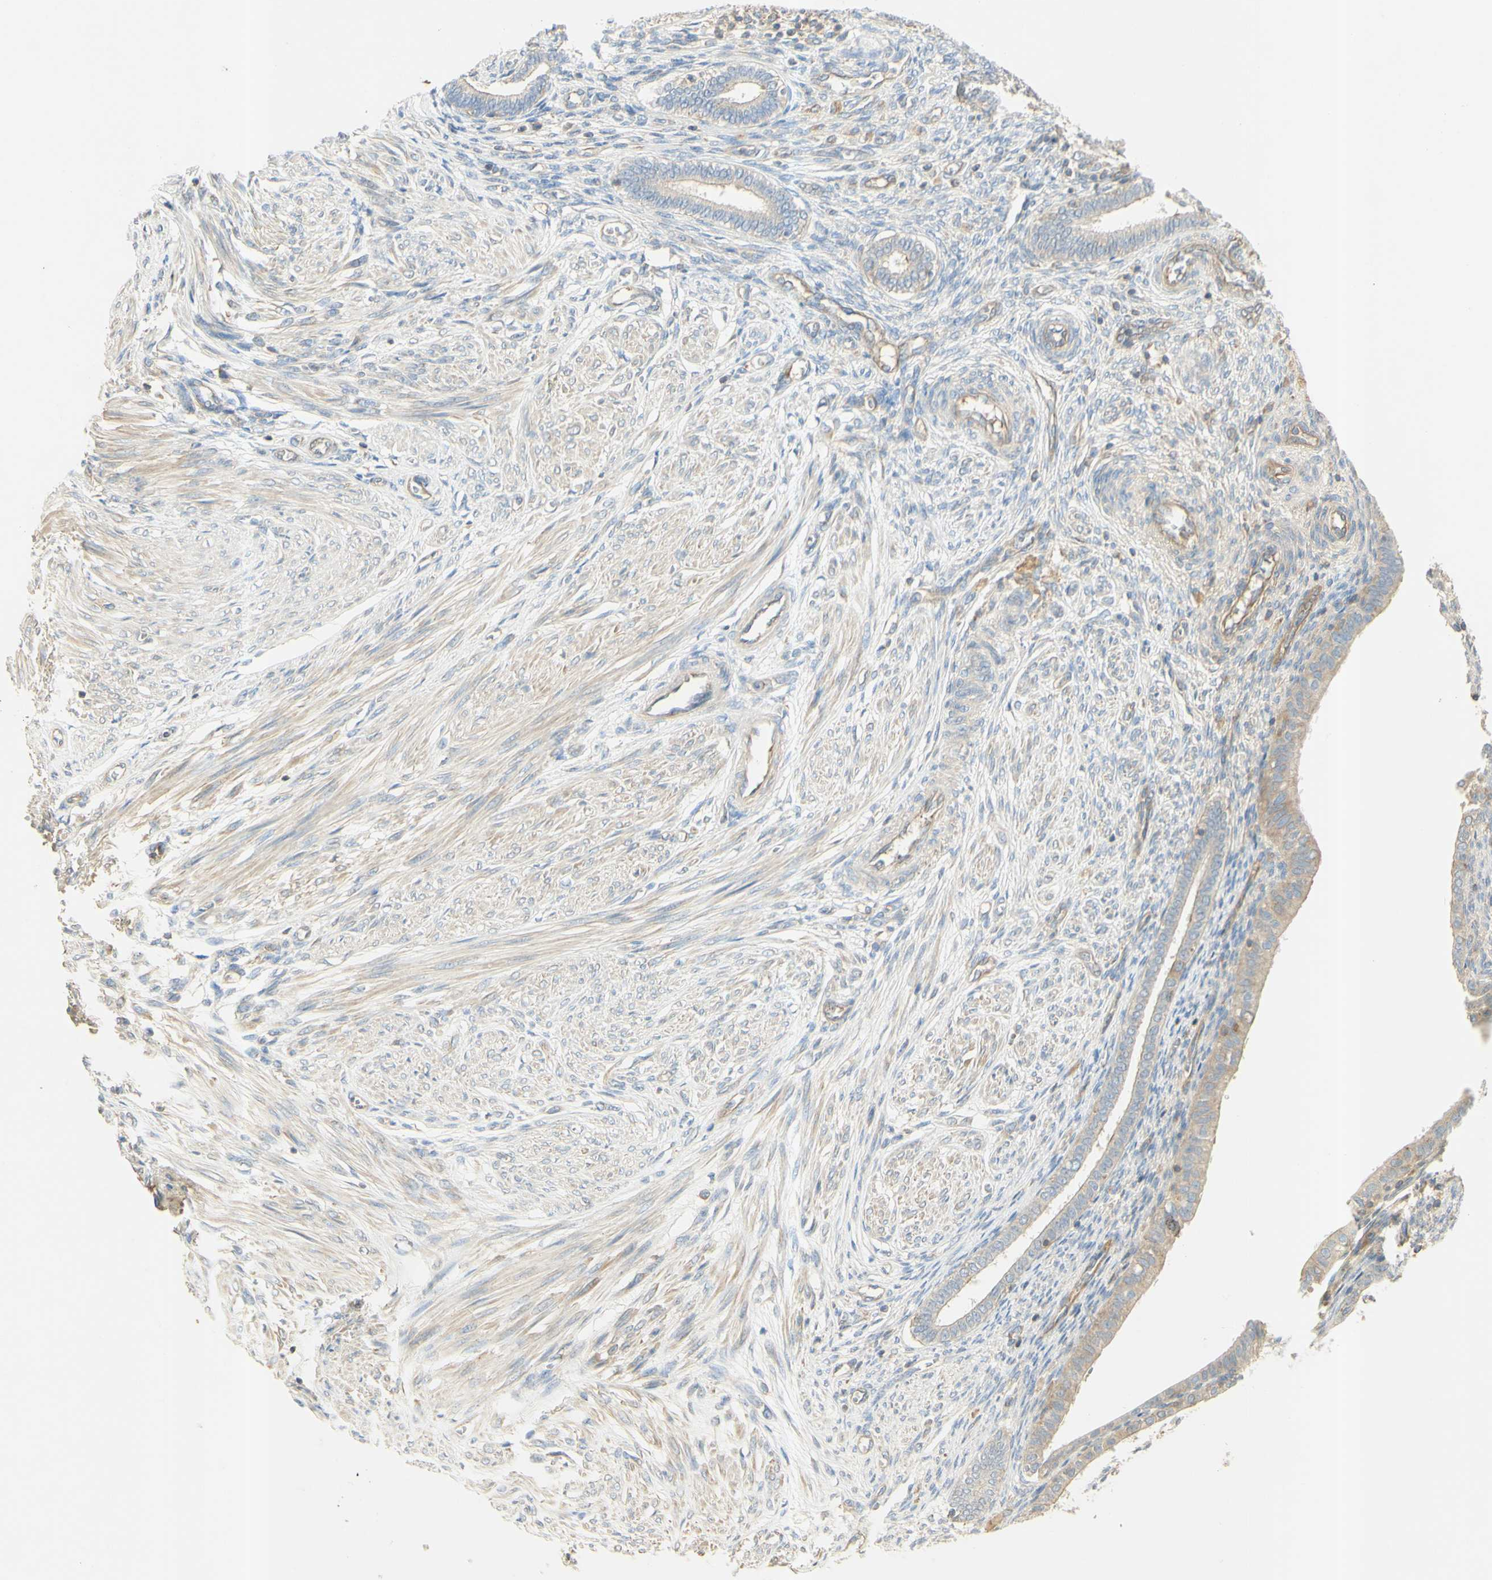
{"staining": {"intensity": "weak", "quantity": "25%-75%", "location": "cytoplasmic/membranous"}, "tissue": "endometrium", "cell_type": "Cells in endometrial stroma", "image_type": "normal", "snomed": [{"axis": "morphology", "description": "Normal tissue, NOS"}, {"axis": "topography", "description": "Endometrium"}], "caption": "Immunohistochemical staining of normal endometrium shows low levels of weak cytoplasmic/membranous positivity in approximately 25%-75% of cells in endometrial stroma.", "gene": "IKBKG", "patient": {"sex": "female", "age": 72}}